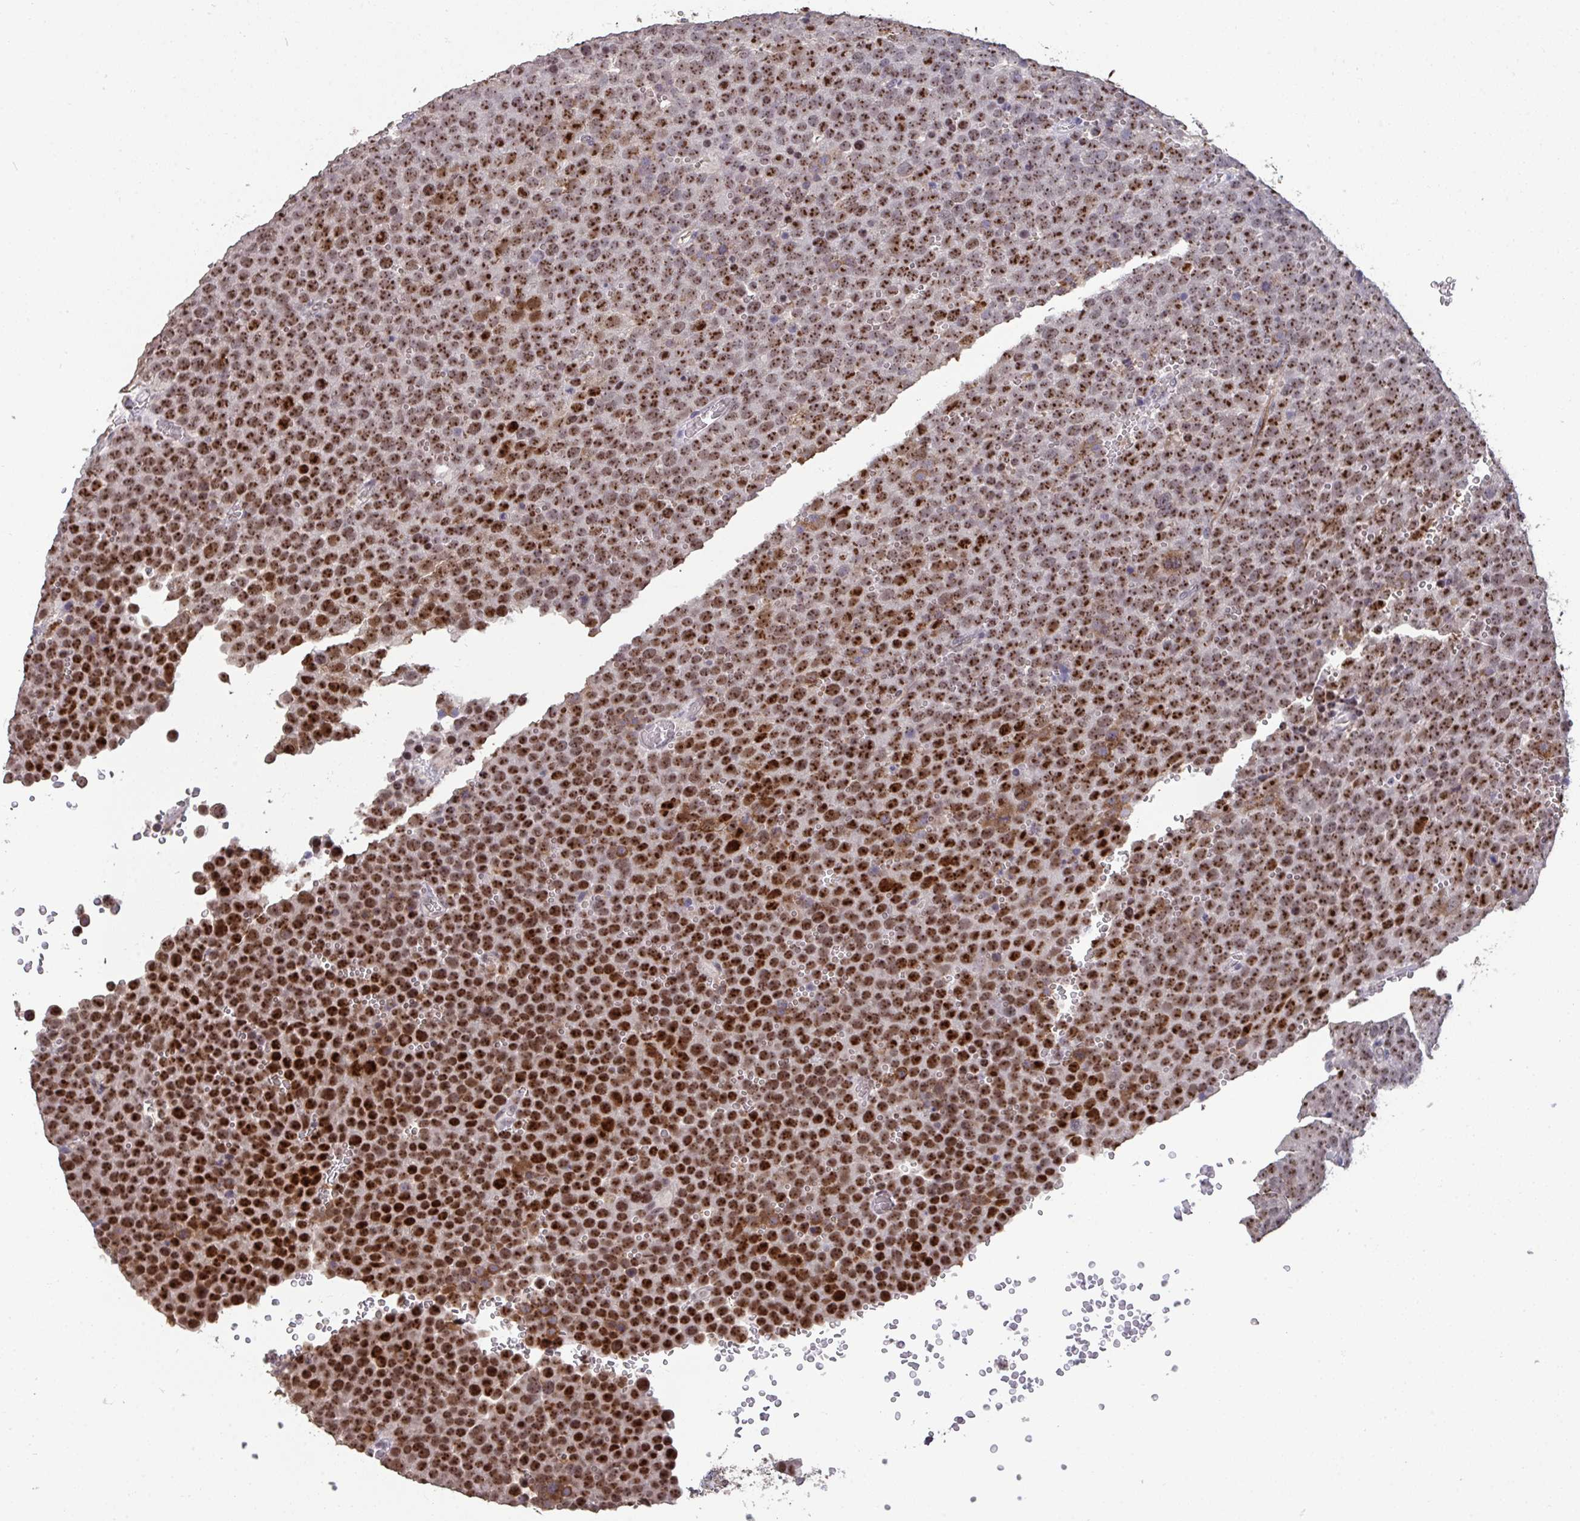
{"staining": {"intensity": "moderate", "quantity": ">75%", "location": "nuclear"}, "tissue": "testis cancer", "cell_type": "Tumor cells", "image_type": "cancer", "snomed": [{"axis": "morphology", "description": "Seminoma, NOS"}, {"axis": "topography", "description": "Testis"}], "caption": "Immunohistochemistry (IHC) of testis cancer demonstrates medium levels of moderate nuclear expression in approximately >75% of tumor cells. The protein is stained brown, and the nuclei are stained in blue (DAB (3,3'-diaminobenzidine) IHC with brightfield microscopy, high magnification).", "gene": "SENP3", "patient": {"sex": "male", "age": 71}}